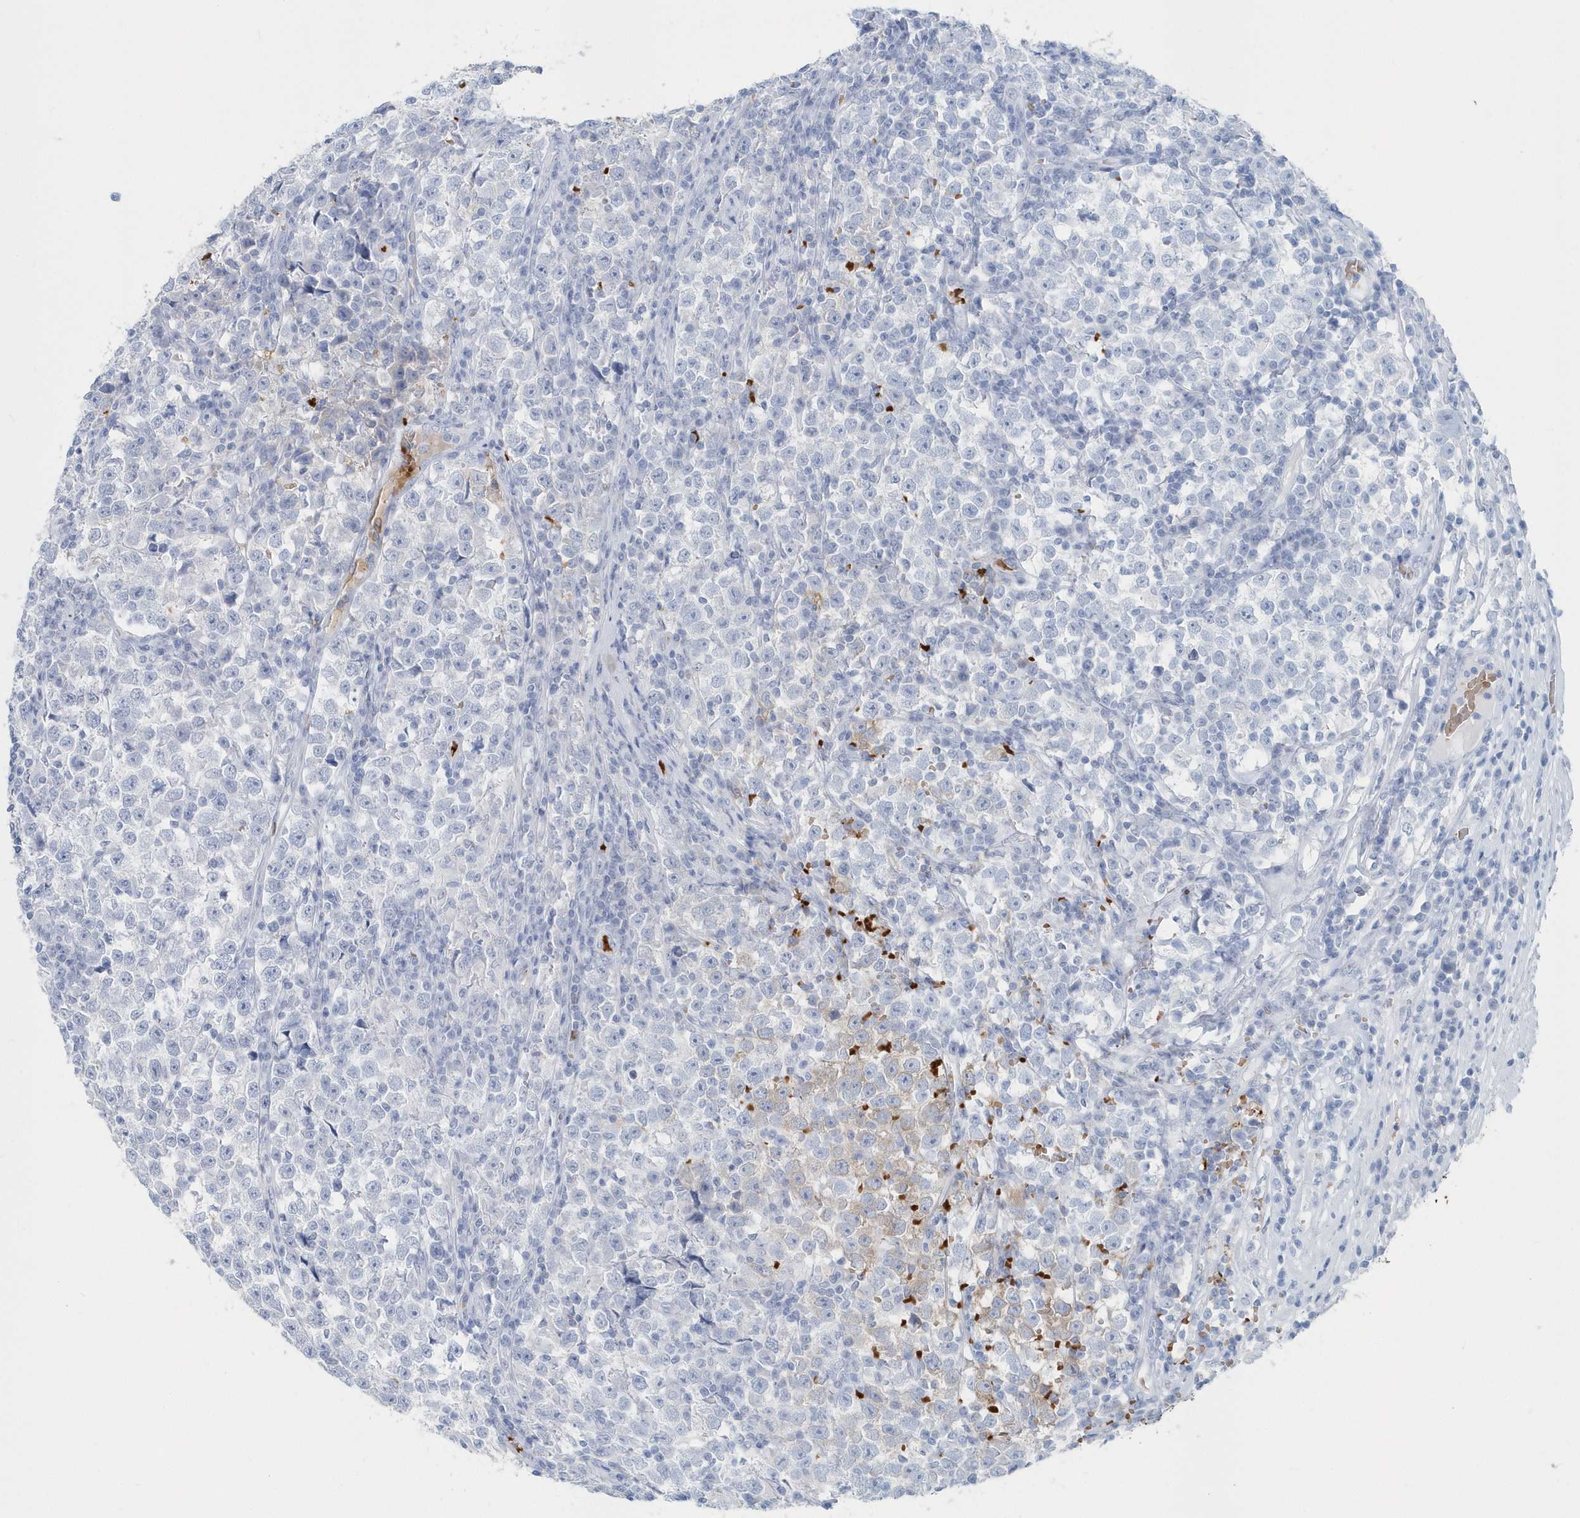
{"staining": {"intensity": "negative", "quantity": "none", "location": "none"}, "tissue": "testis cancer", "cell_type": "Tumor cells", "image_type": "cancer", "snomed": [{"axis": "morphology", "description": "Normal tissue, NOS"}, {"axis": "morphology", "description": "Seminoma, NOS"}, {"axis": "topography", "description": "Testis"}], "caption": "The micrograph shows no staining of tumor cells in testis cancer. Brightfield microscopy of IHC stained with DAB (brown) and hematoxylin (blue), captured at high magnification.", "gene": "HBA2", "patient": {"sex": "male", "age": 43}}